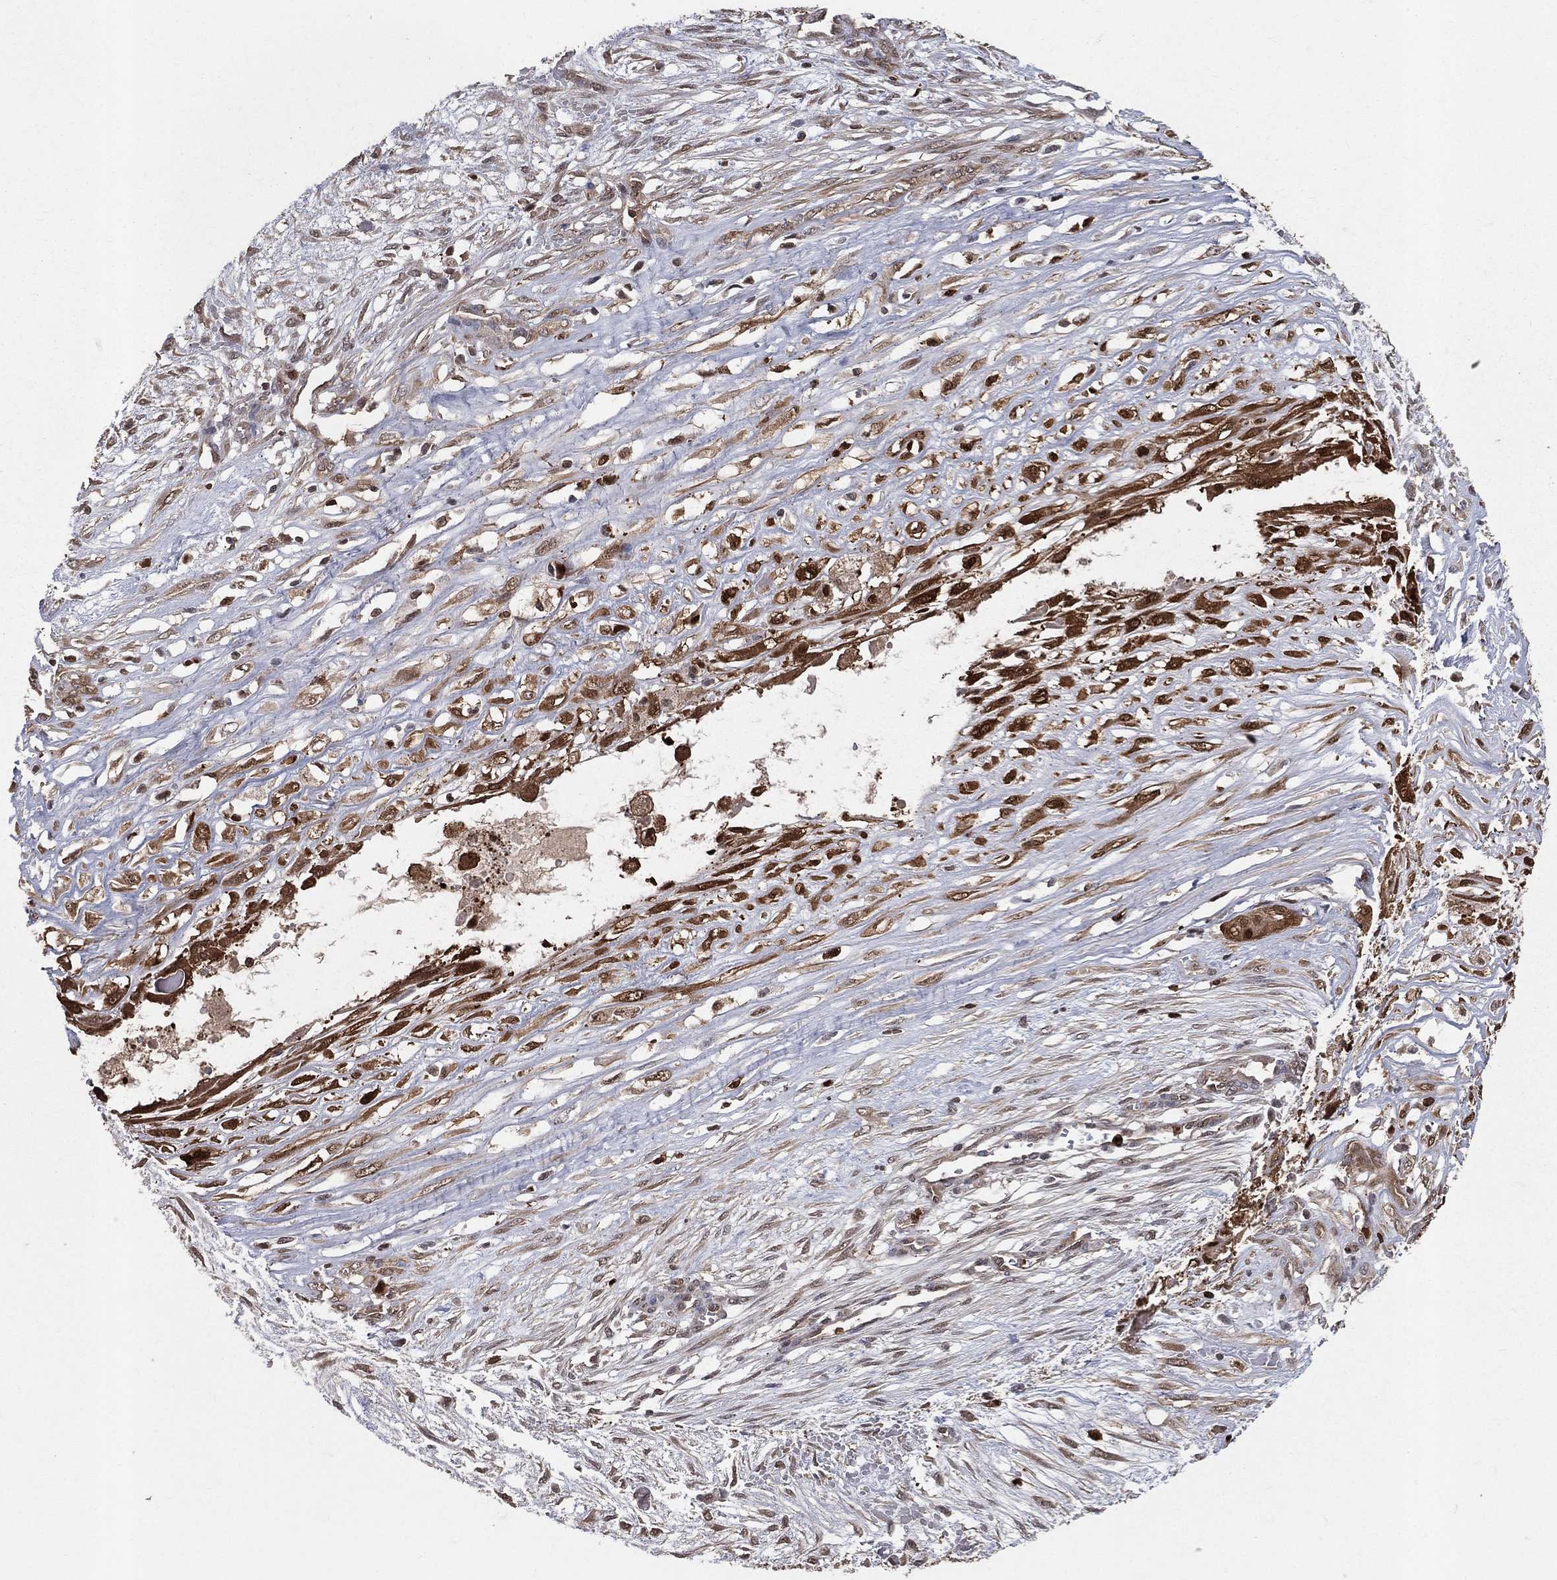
{"staining": {"intensity": "moderate", "quantity": "25%-75%", "location": "cytoplasmic/membranous,nuclear"}, "tissue": "ovarian cancer", "cell_type": "Tumor cells", "image_type": "cancer", "snomed": [{"axis": "morphology", "description": "Cystadenocarcinoma, serous, NOS"}, {"axis": "topography", "description": "Ovary"}], "caption": "Immunohistochemical staining of serous cystadenocarcinoma (ovarian) shows medium levels of moderate cytoplasmic/membranous and nuclear positivity in about 25%-75% of tumor cells. The protein is shown in brown color, while the nuclei are stained blue.", "gene": "ENO1", "patient": {"sex": "female", "age": 56}}